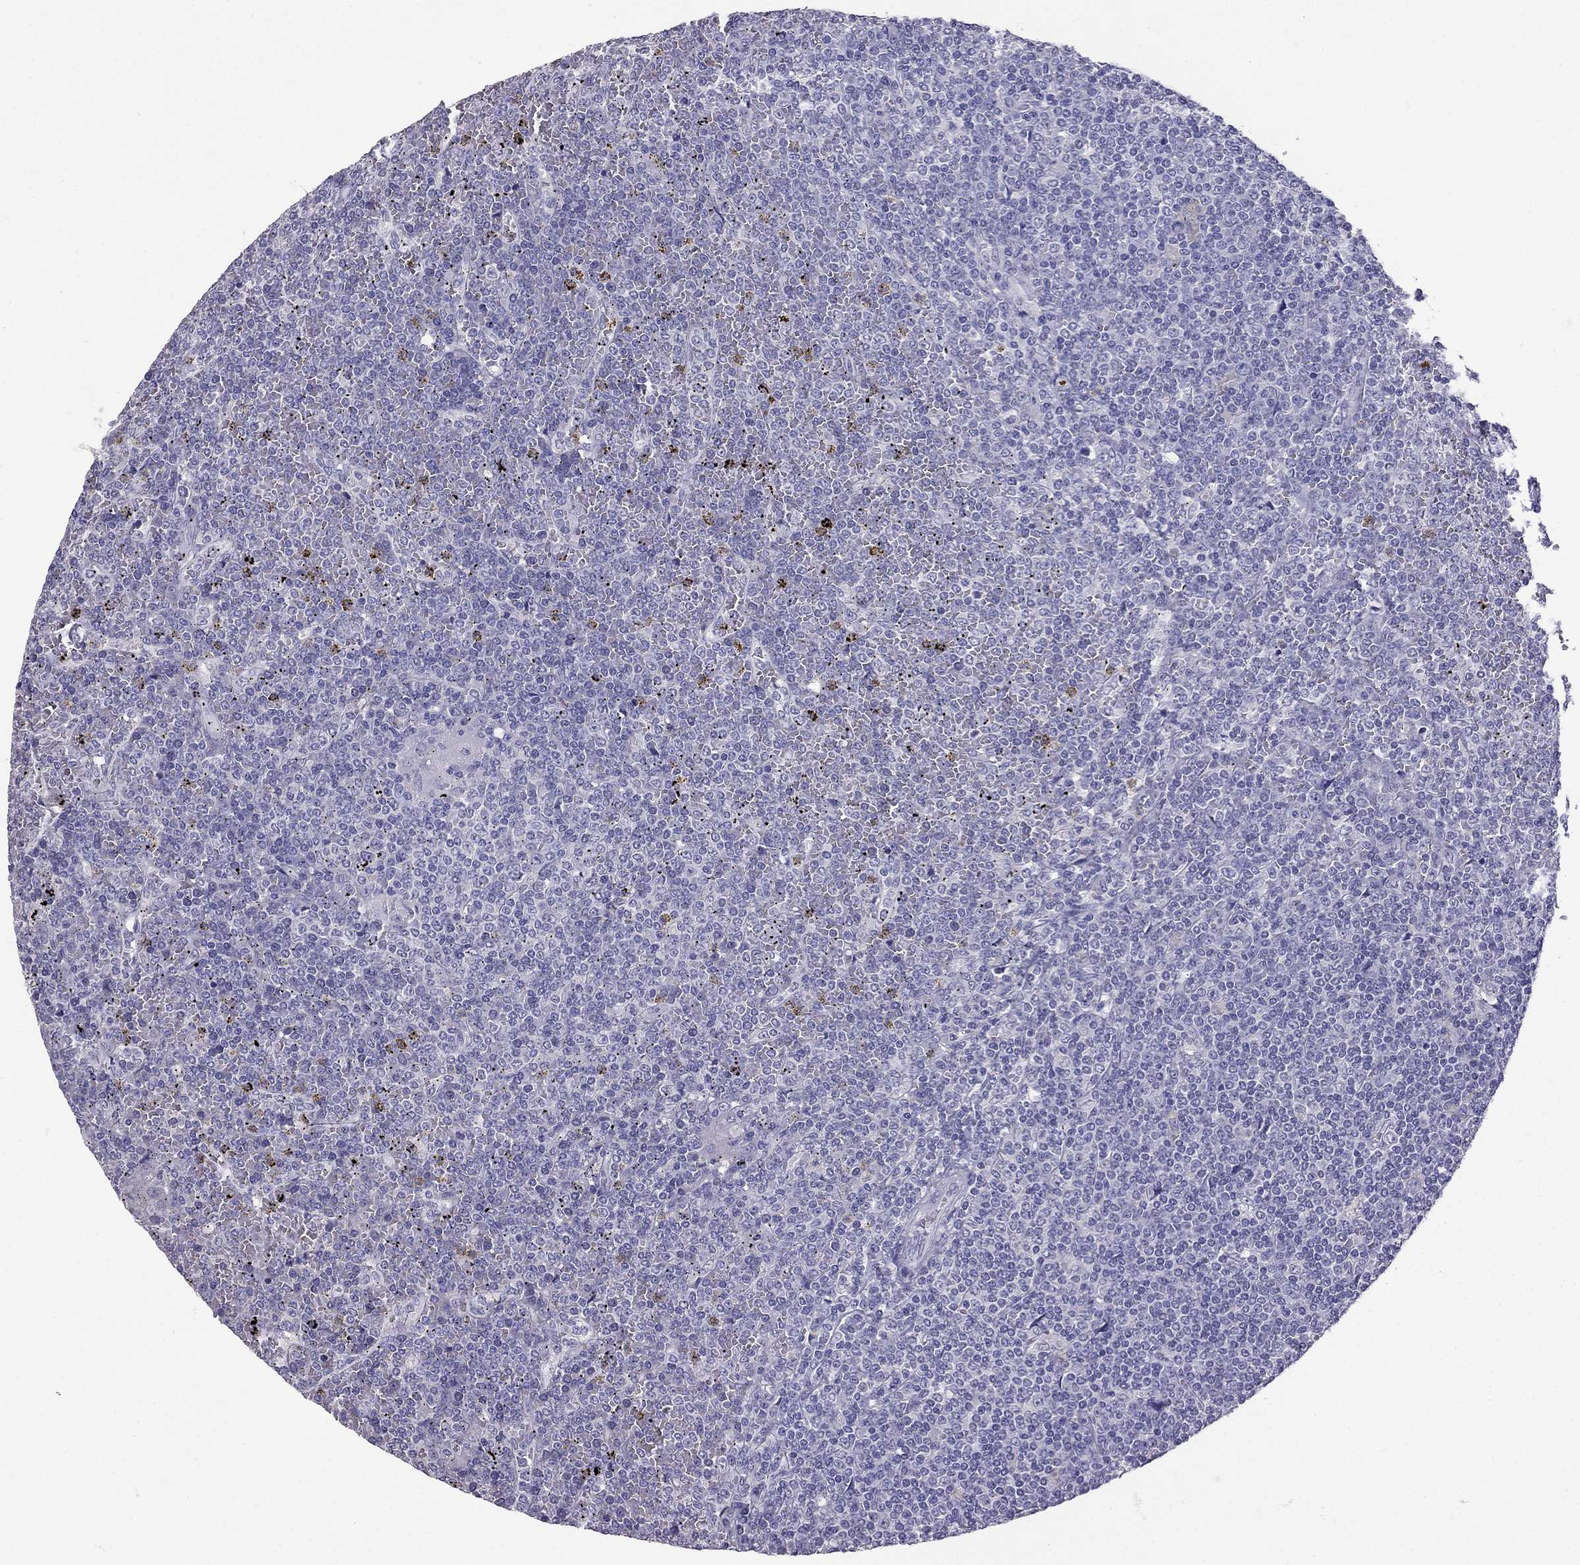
{"staining": {"intensity": "negative", "quantity": "none", "location": "none"}, "tissue": "lymphoma", "cell_type": "Tumor cells", "image_type": "cancer", "snomed": [{"axis": "morphology", "description": "Malignant lymphoma, non-Hodgkin's type, Low grade"}, {"axis": "topography", "description": "Spleen"}], "caption": "A high-resolution photomicrograph shows immunohistochemistry (IHC) staining of low-grade malignant lymphoma, non-Hodgkin's type, which shows no significant positivity in tumor cells.", "gene": "SCG5", "patient": {"sex": "female", "age": 19}}